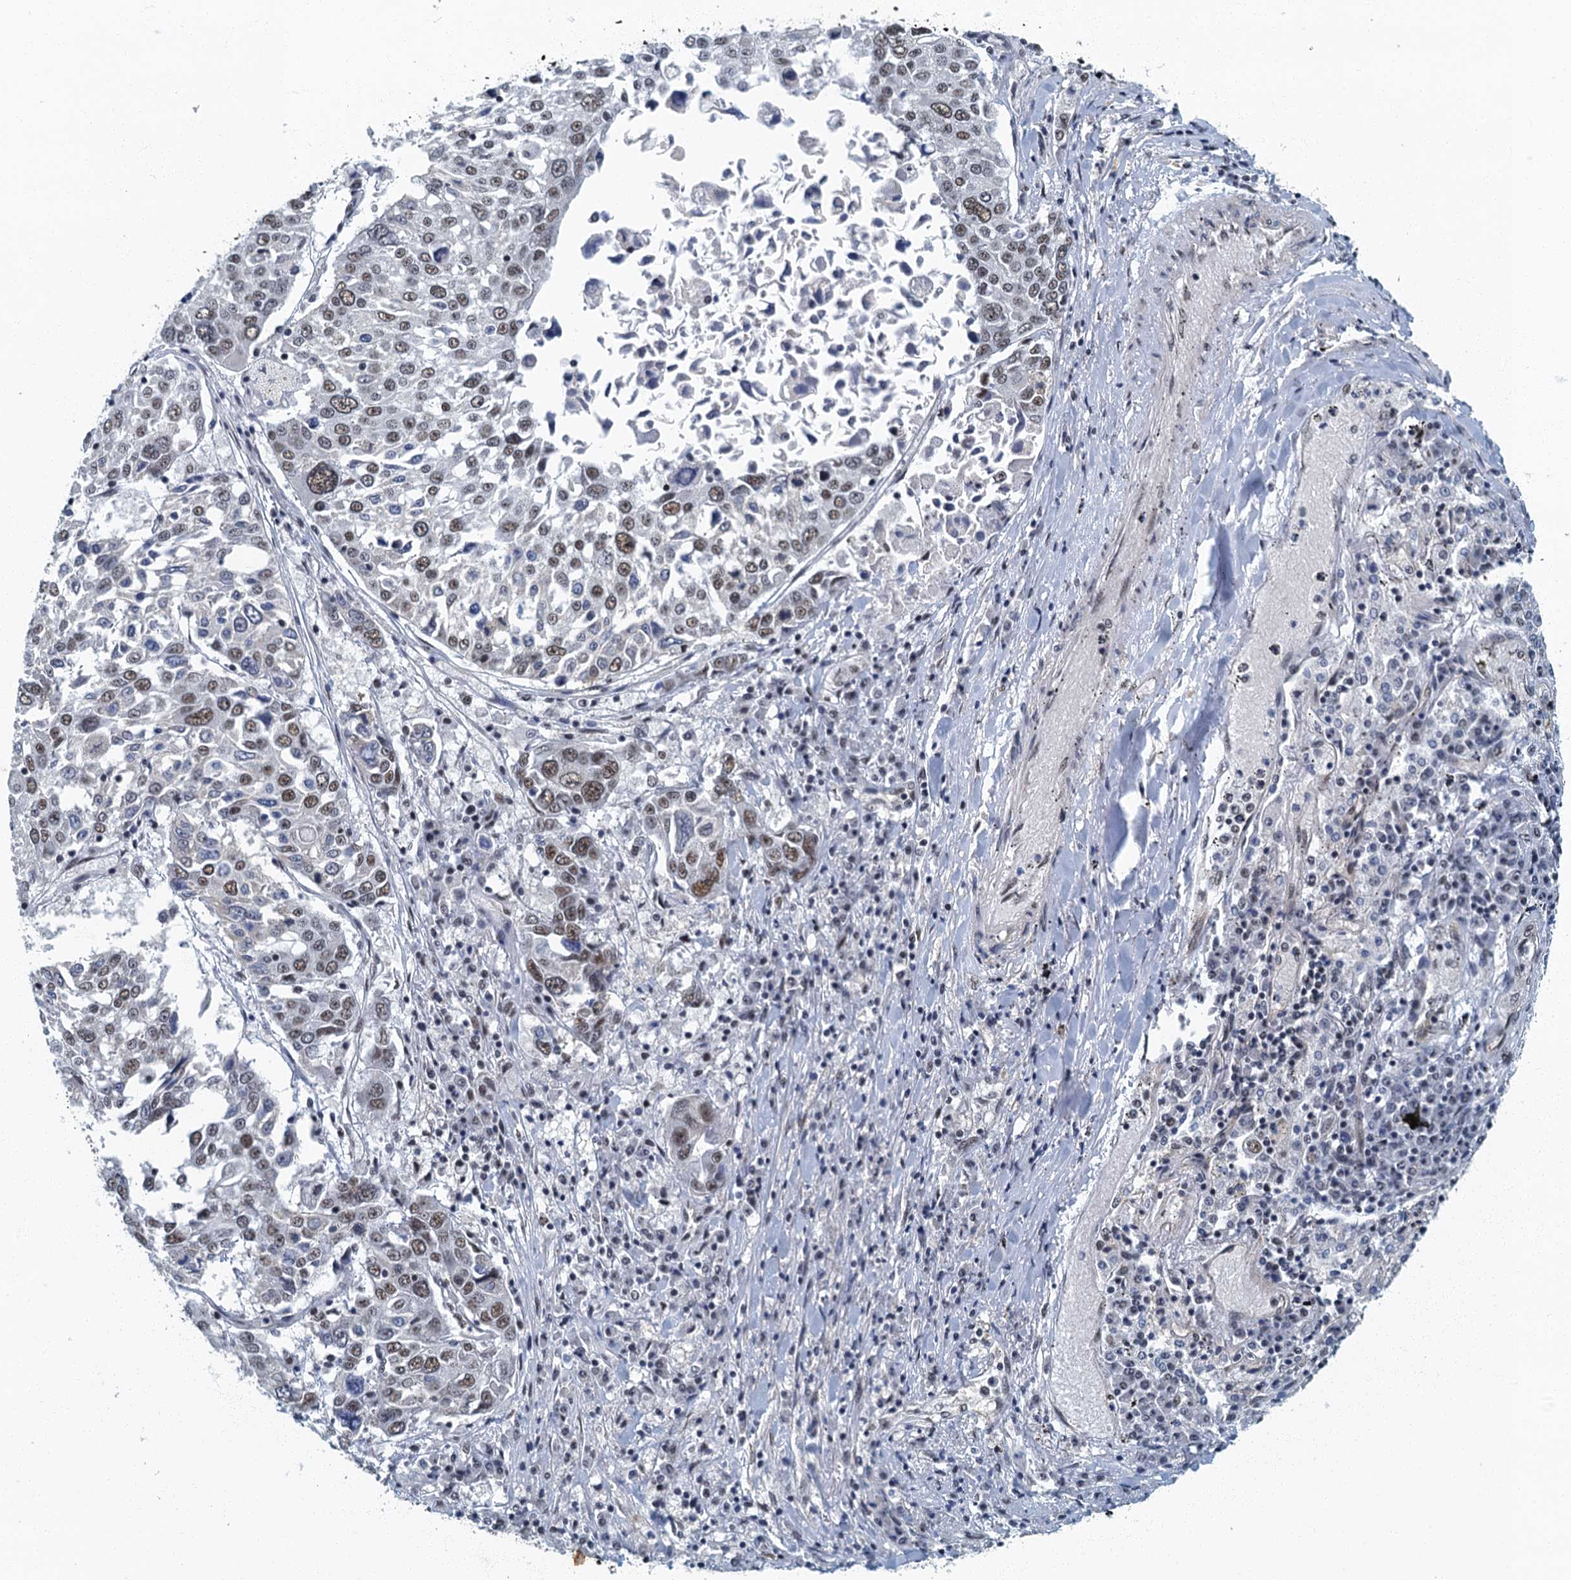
{"staining": {"intensity": "moderate", "quantity": "25%-75%", "location": "nuclear"}, "tissue": "lung cancer", "cell_type": "Tumor cells", "image_type": "cancer", "snomed": [{"axis": "morphology", "description": "Squamous cell carcinoma, NOS"}, {"axis": "topography", "description": "Lung"}], "caption": "Lung cancer was stained to show a protein in brown. There is medium levels of moderate nuclear expression in approximately 25%-75% of tumor cells.", "gene": "GADL1", "patient": {"sex": "male", "age": 65}}